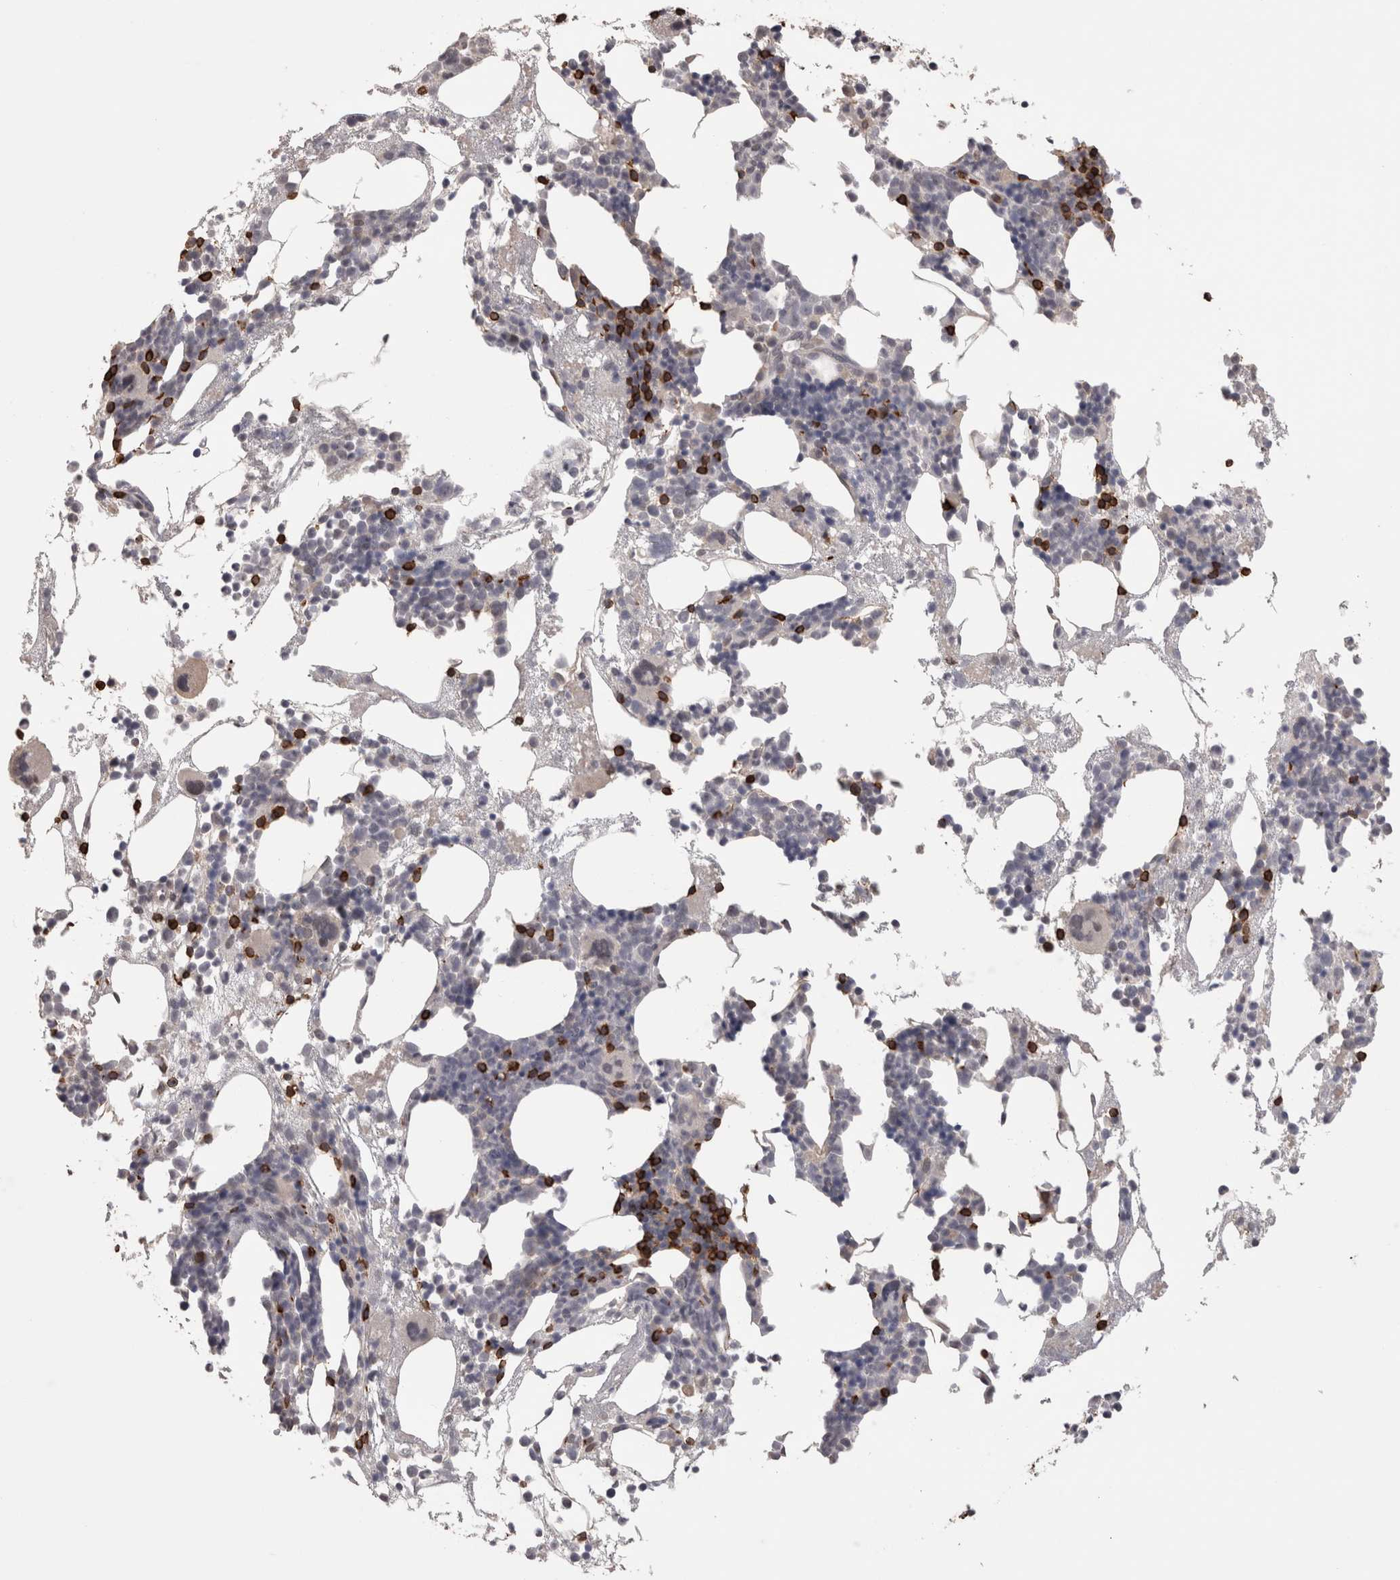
{"staining": {"intensity": "strong", "quantity": "<25%", "location": "cytoplasmic/membranous"}, "tissue": "bone marrow", "cell_type": "Hematopoietic cells", "image_type": "normal", "snomed": [{"axis": "morphology", "description": "Normal tissue, NOS"}, {"axis": "morphology", "description": "Inflammation, NOS"}, {"axis": "topography", "description": "Bone marrow"}], "caption": "Immunohistochemistry micrograph of benign bone marrow: human bone marrow stained using immunohistochemistry (IHC) reveals medium levels of strong protein expression localized specifically in the cytoplasmic/membranous of hematopoietic cells, appearing as a cytoplasmic/membranous brown color.", "gene": "SKAP1", "patient": {"sex": "female", "age": 81}}